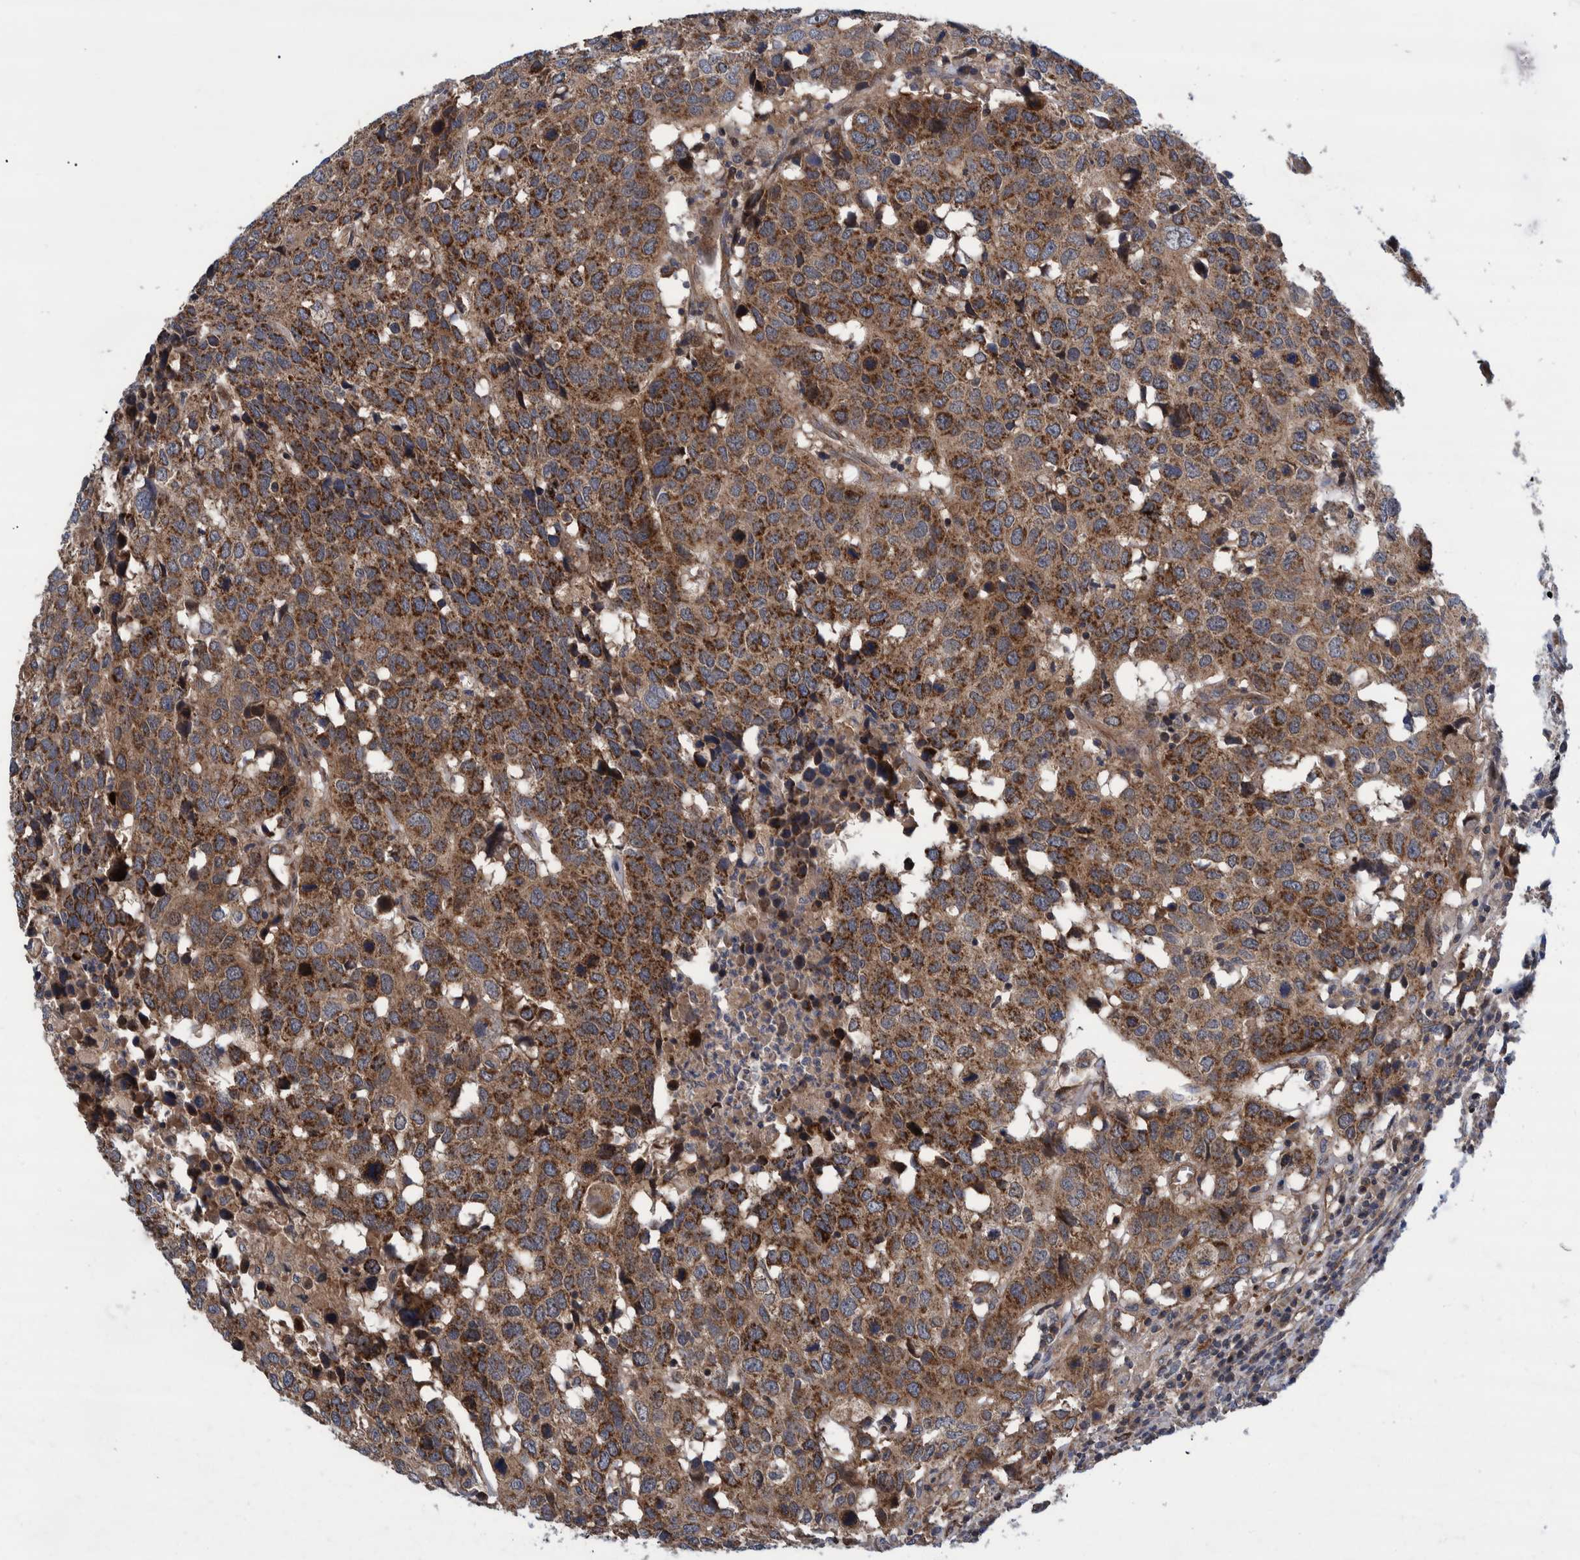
{"staining": {"intensity": "strong", "quantity": ">75%", "location": "cytoplasmic/membranous"}, "tissue": "head and neck cancer", "cell_type": "Tumor cells", "image_type": "cancer", "snomed": [{"axis": "morphology", "description": "Squamous cell carcinoma, NOS"}, {"axis": "topography", "description": "Head-Neck"}], "caption": "Squamous cell carcinoma (head and neck) stained for a protein (brown) shows strong cytoplasmic/membranous positive staining in approximately >75% of tumor cells.", "gene": "GRPEL2", "patient": {"sex": "male", "age": 66}}